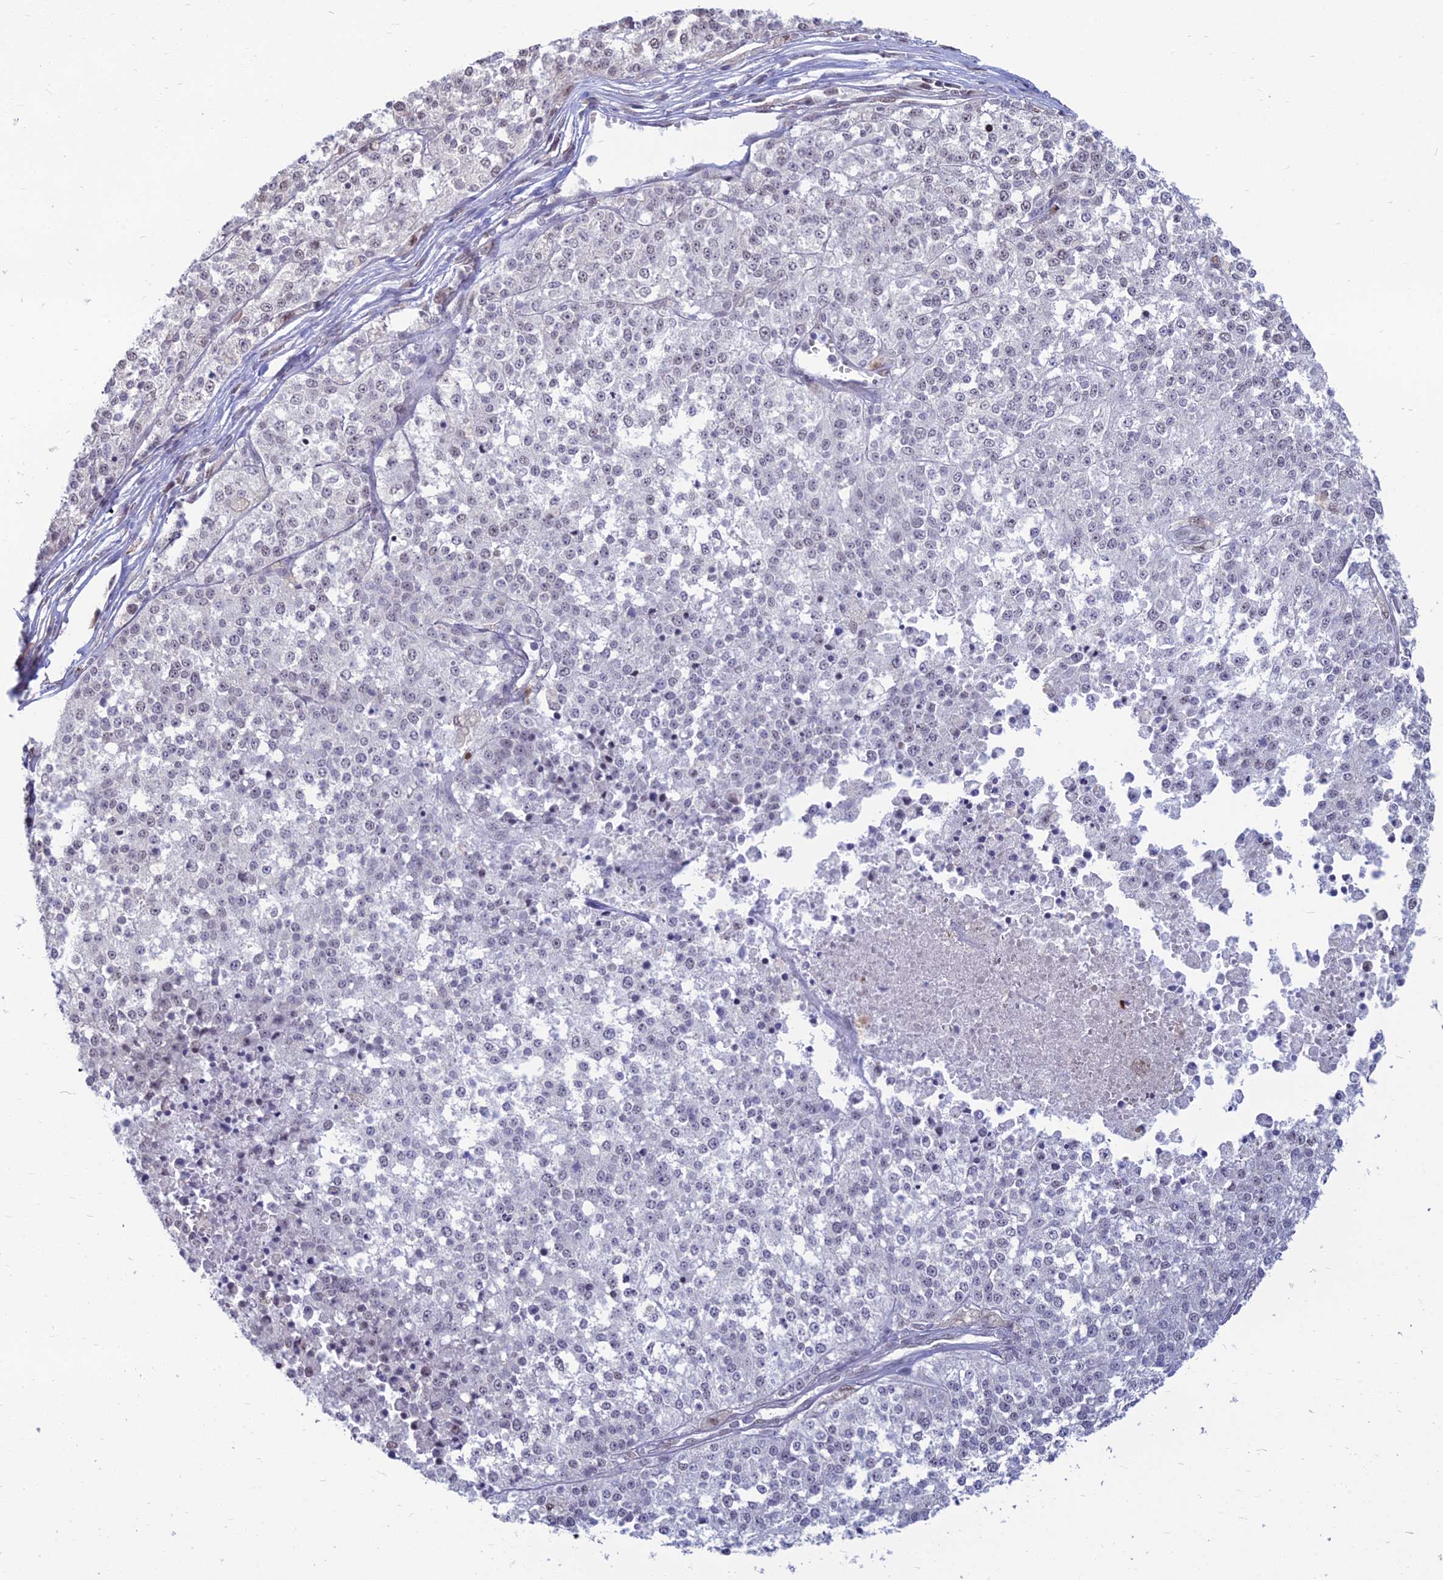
{"staining": {"intensity": "negative", "quantity": "none", "location": "none"}, "tissue": "melanoma", "cell_type": "Tumor cells", "image_type": "cancer", "snomed": [{"axis": "morphology", "description": "Malignant melanoma, NOS"}, {"axis": "topography", "description": "Skin"}], "caption": "Protein analysis of malignant melanoma exhibits no significant expression in tumor cells. (DAB (3,3'-diaminobenzidine) immunohistochemistry (IHC) visualized using brightfield microscopy, high magnification).", "gene": "SRSF7", "patient": {"sex": "female", "age": 64}}